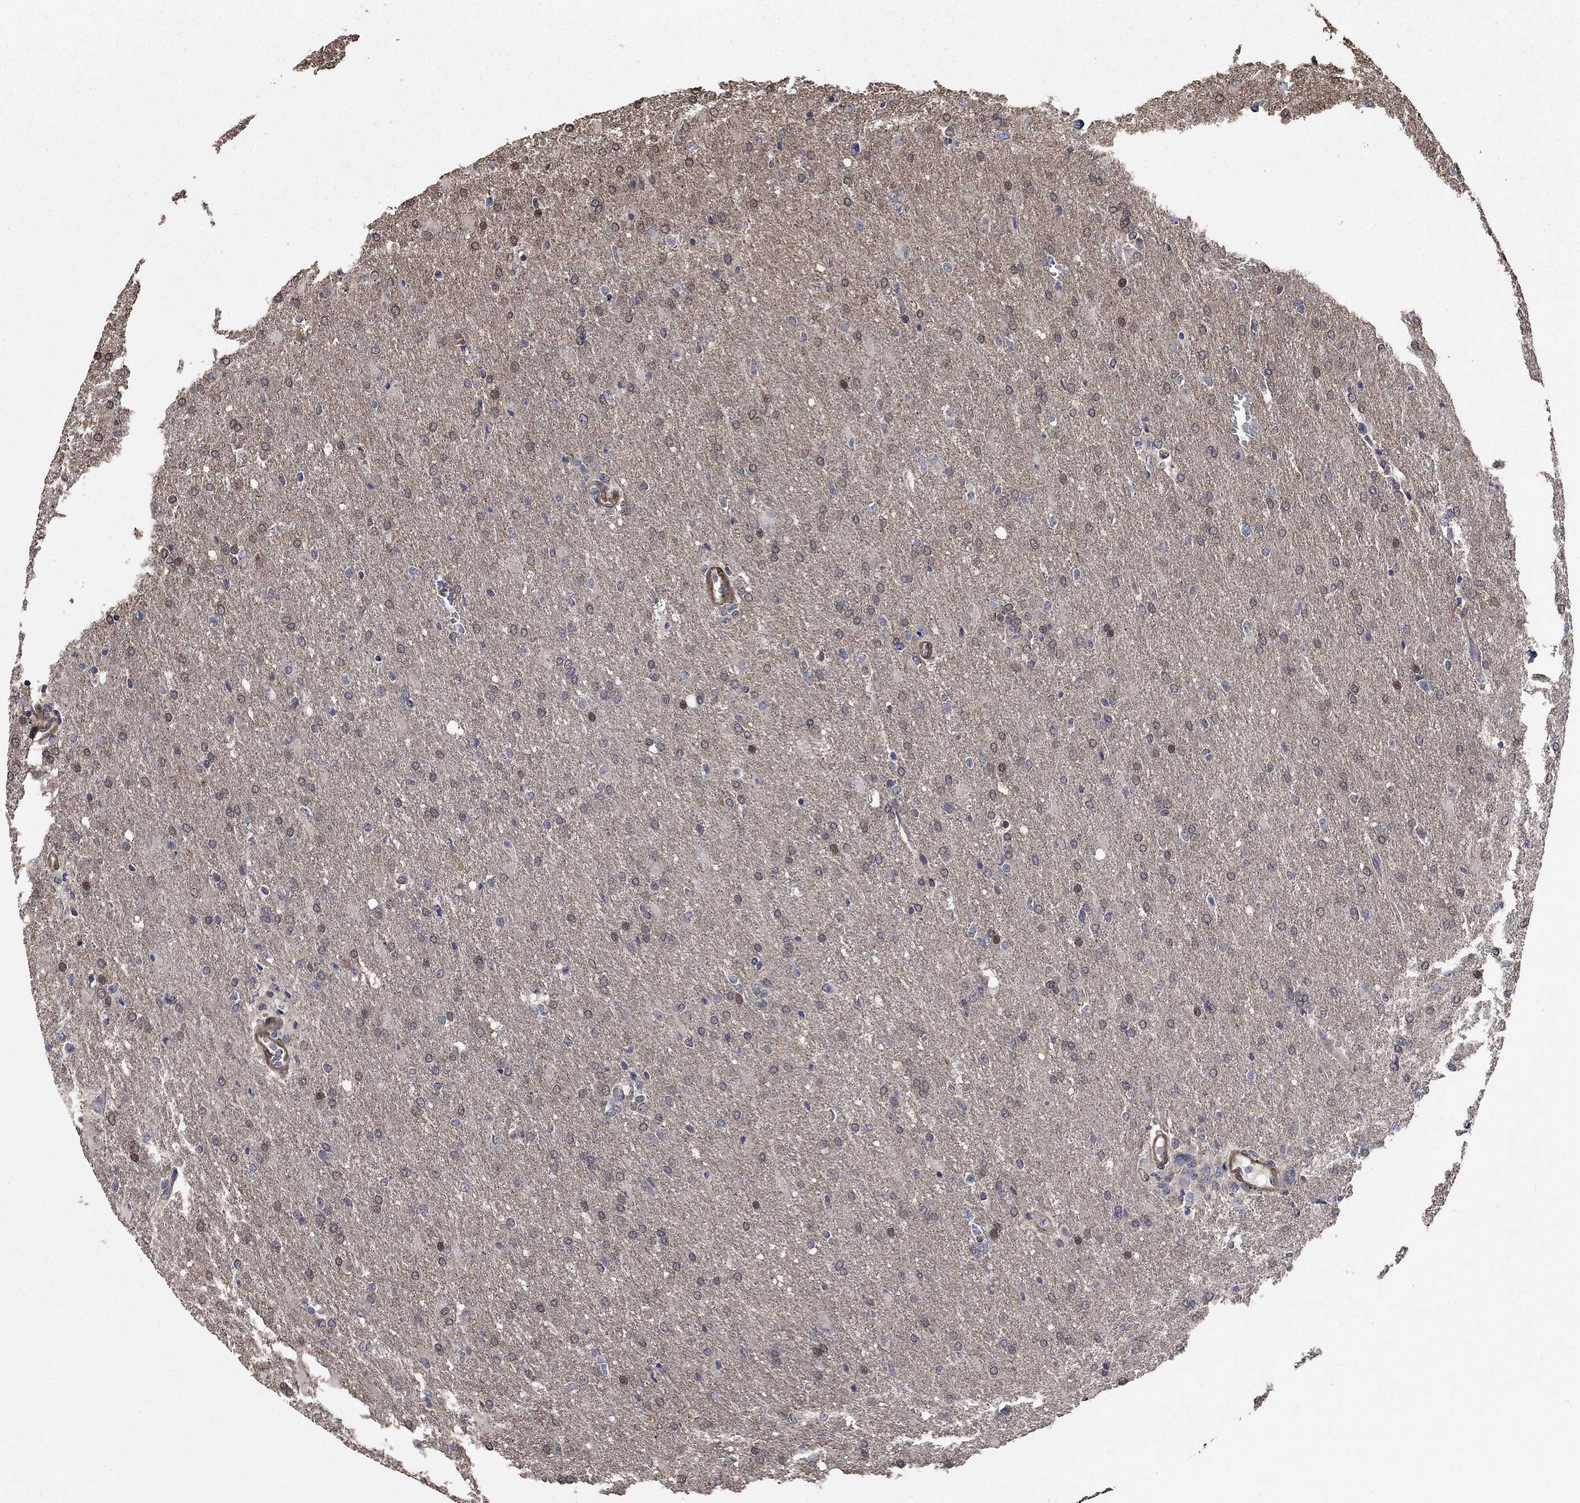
{"staining": {"intensity": "moderate", "quantity": "<25%", "location": "nuclear"}, "tissue": "glioma", "cell_type": "Tumor cells", "image_type": "cancer", "snomed": [{"axis": "morphology", "description": "Glioma, malignant, High grade"}, {"axis": "topography", "description": "Brain"}], "caption": "This micrograph shows IHC staining of high-grade glioma (malignant), with low moderate nuclear expression in approximately <25% of tumor cells.", "gene": "PDE3A", "patient": {"sex": "male", "age": 68}}